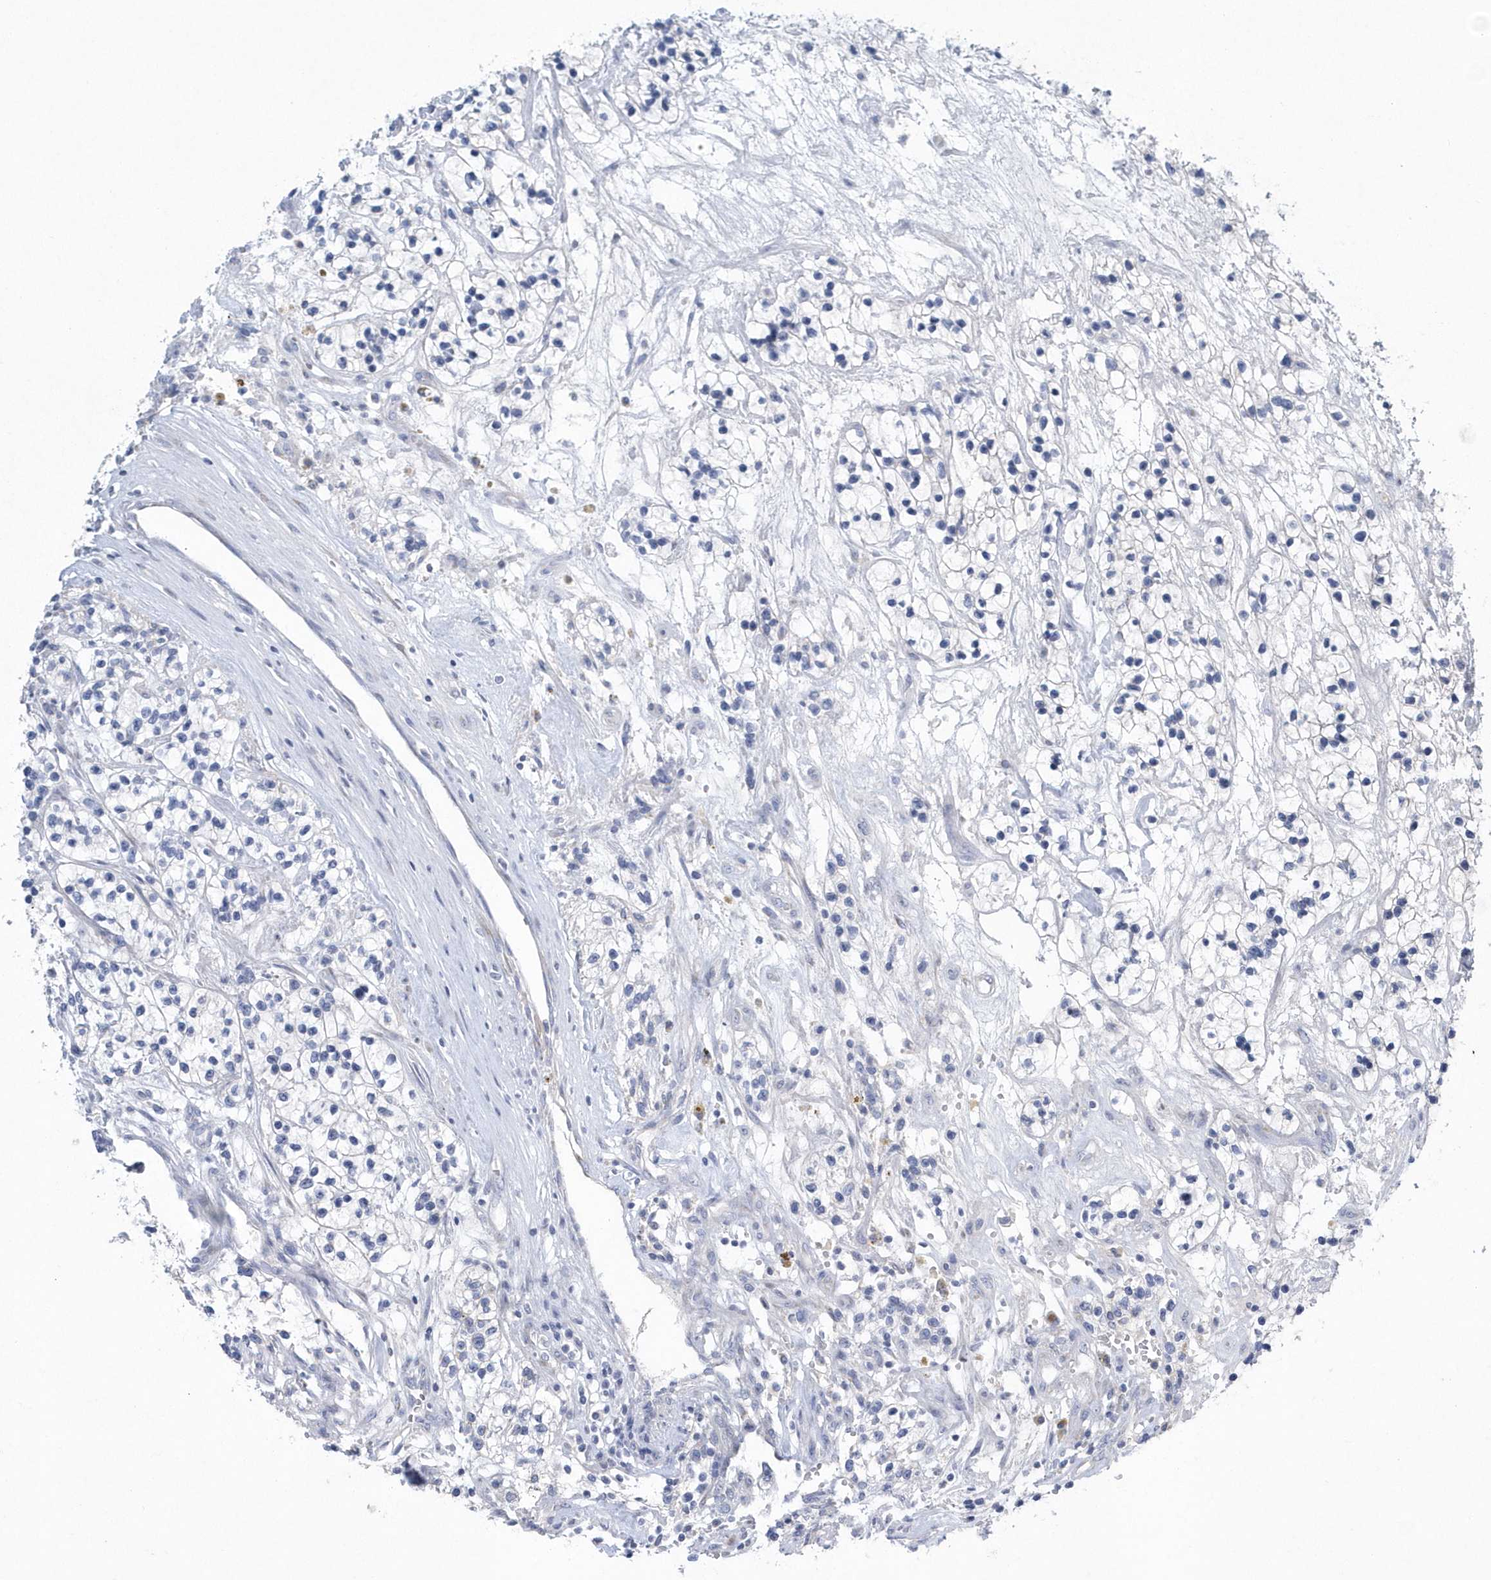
{"staining": {"intensity": "negative", "quantity": "none", "location": "none"}, "tissue": "renal cancer", "cell_type": "Tumor cells", "image_type": "cancer", "snomed": [{"axis": "morphology", "description": "Adenocarcinoma, NOS"}, {"axis": "topography", "description": "Kidney"}], "caption": "Protein analysis of adenocarcinoma (renal) demonstrates no significant expression in tumor cells.", "gene": "SPATA18", "patient": {"sex": "female", "age": 57}}